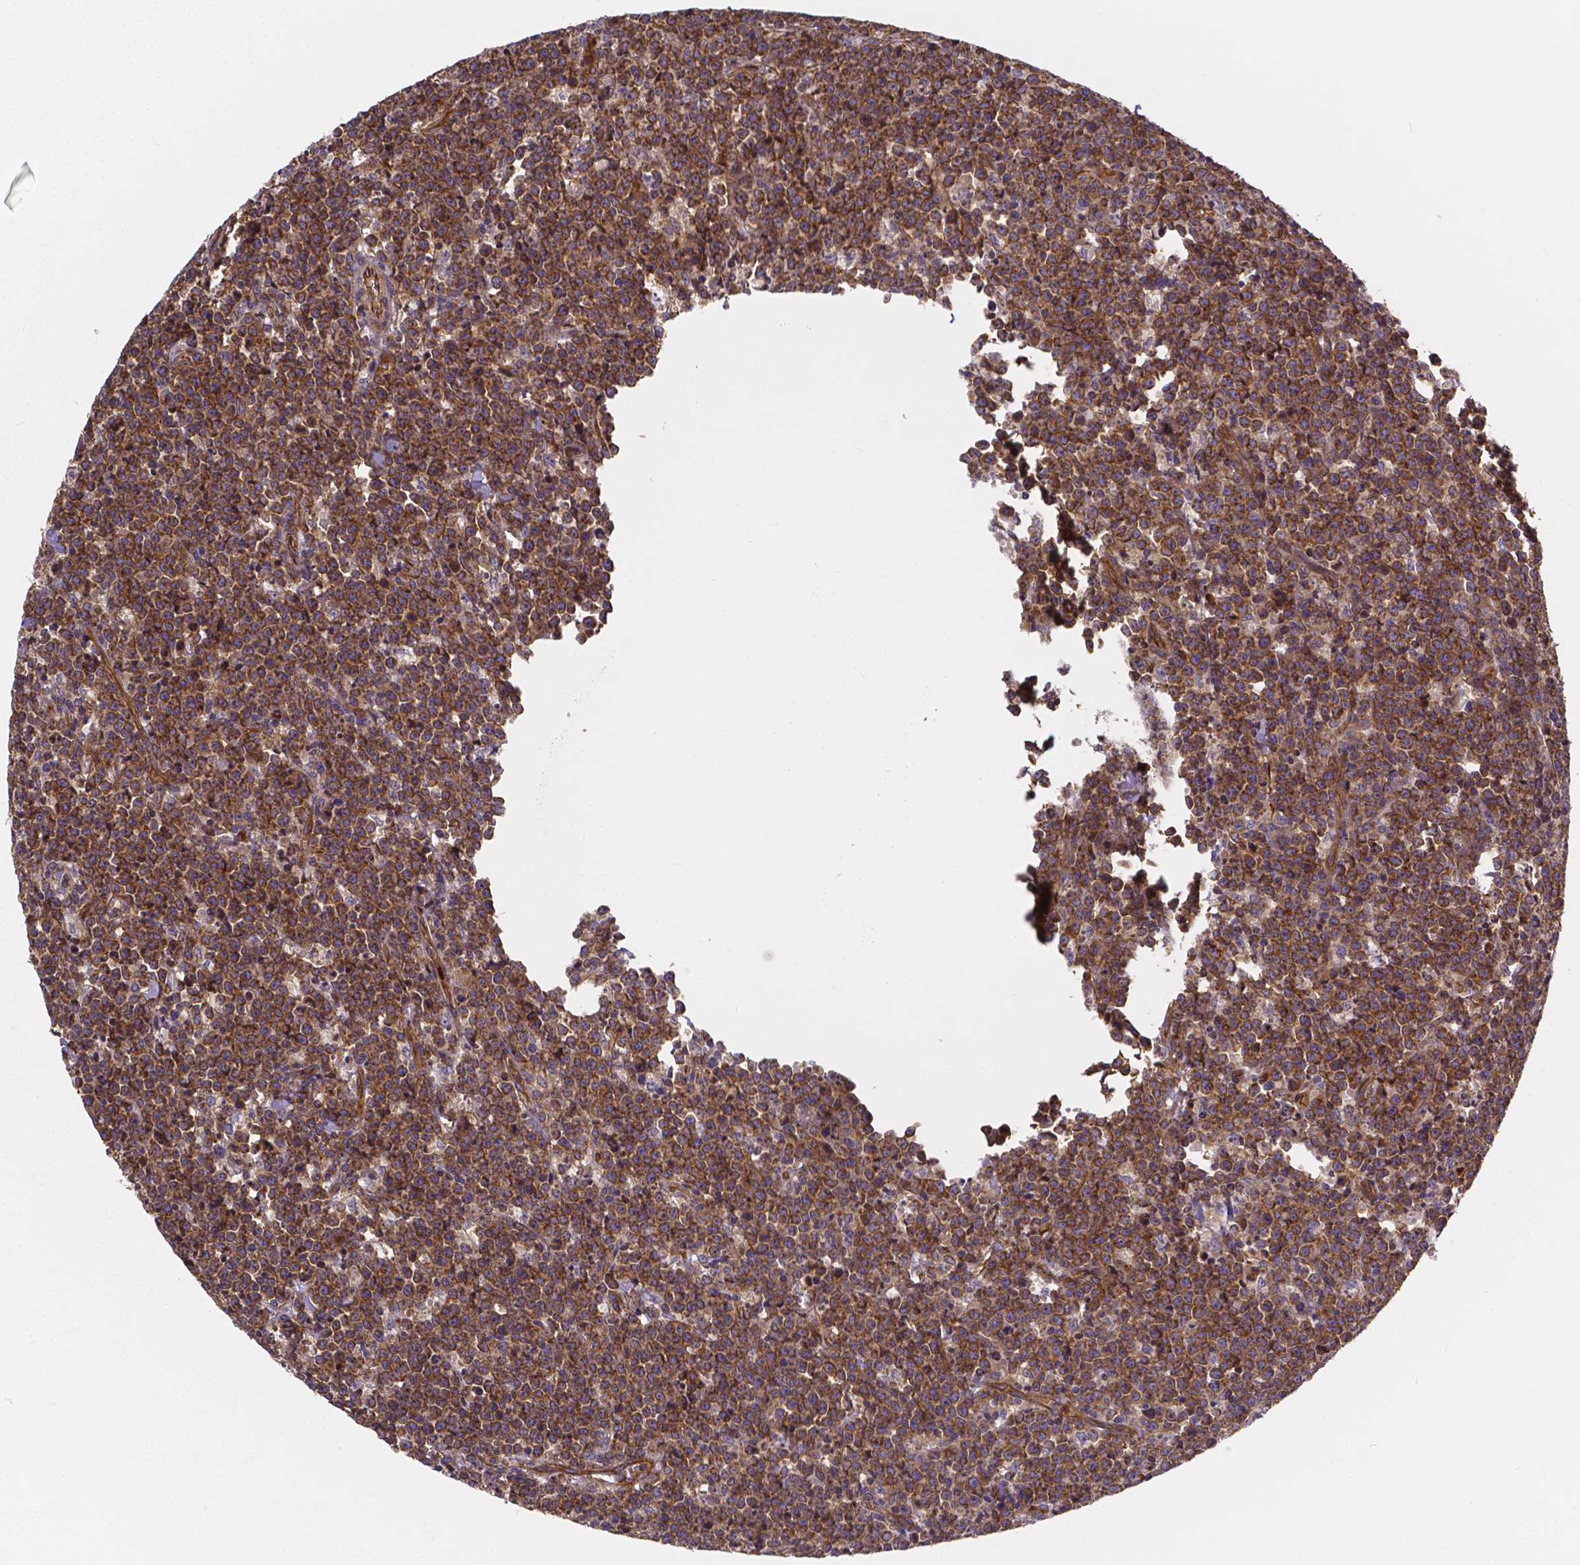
{"staining": {"intensity": "moderate", "quantity": ">75%", "location": "cytoplasmic/membranous"}, "tissue": "lymphoma", "cell_type": "Tumor cells", "image_type": "cancer", "snomed": [{"axis": "morphology", "description": "Malignant lymphoma, non-Hodgkin's type, High grade"}, {"axis": "topography", "description": "Small intestine"}], "caption": "A brown stain labels moderate cytoplasmic/membranous staining of a protein in lymphoma tumor cells. (IHC, brightfield microscopy, high magnification).", "gene": "CLINT1", "patient": {"sex": "female", "age": 56}}